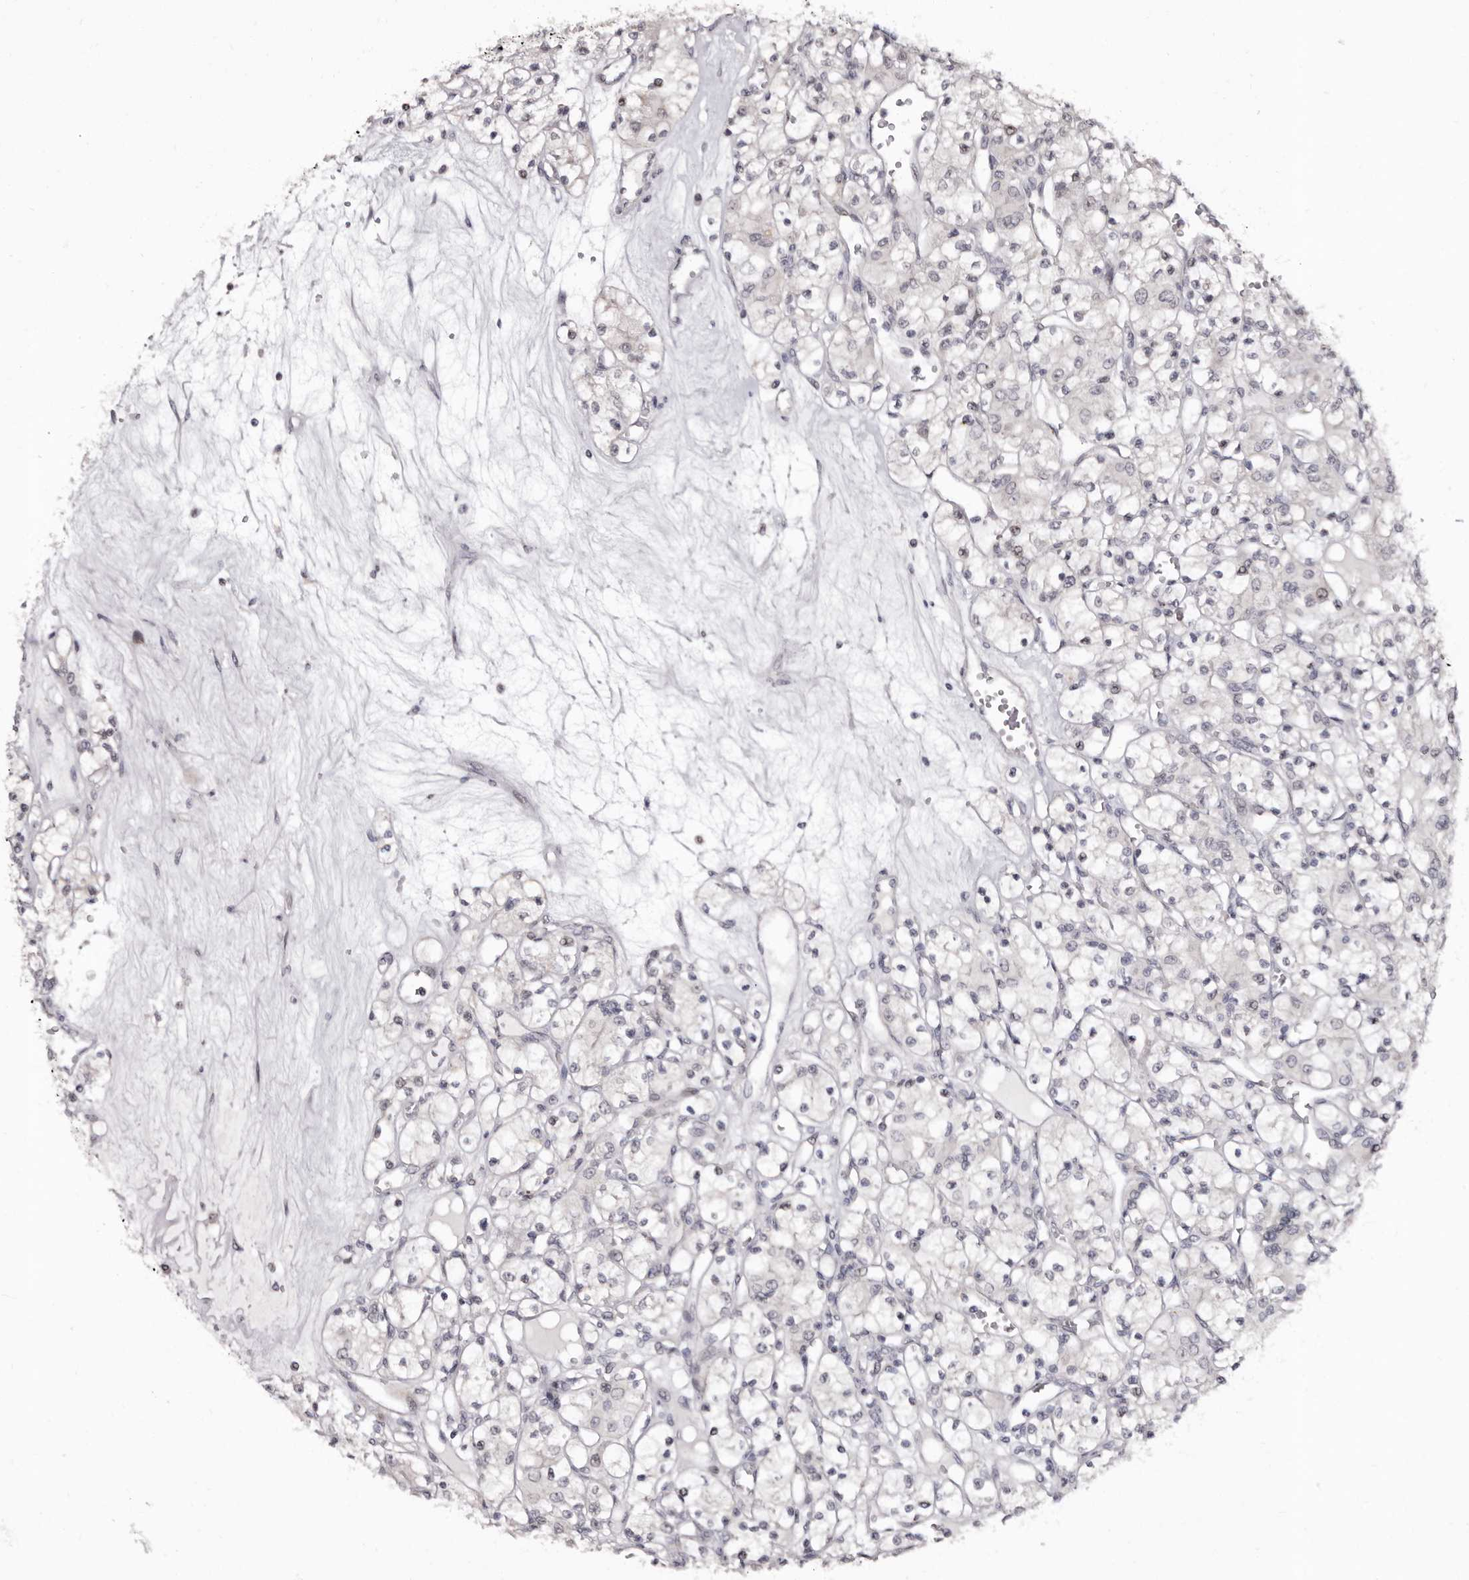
{"staining": {"intensity": "weak", "quantity": "<25%", "location": "nuclear"}, "tissue": "renal cancer", "cell_type": "Tumor cells", "image_type": "cancer", "snomed": [{"axis": "morphology", "description": "Adenocarcinoma, NOS"}, {"axis": "topography", "description": "Kidney"}], "caption": "The immunohistochemistry (IHC) photomicrograph has no significant staining in tumor cells of renal cancer (adenocarcinoma) tissue.", "gene": "PHF20L1", "patient": {"sex": "female", "age": 59}}